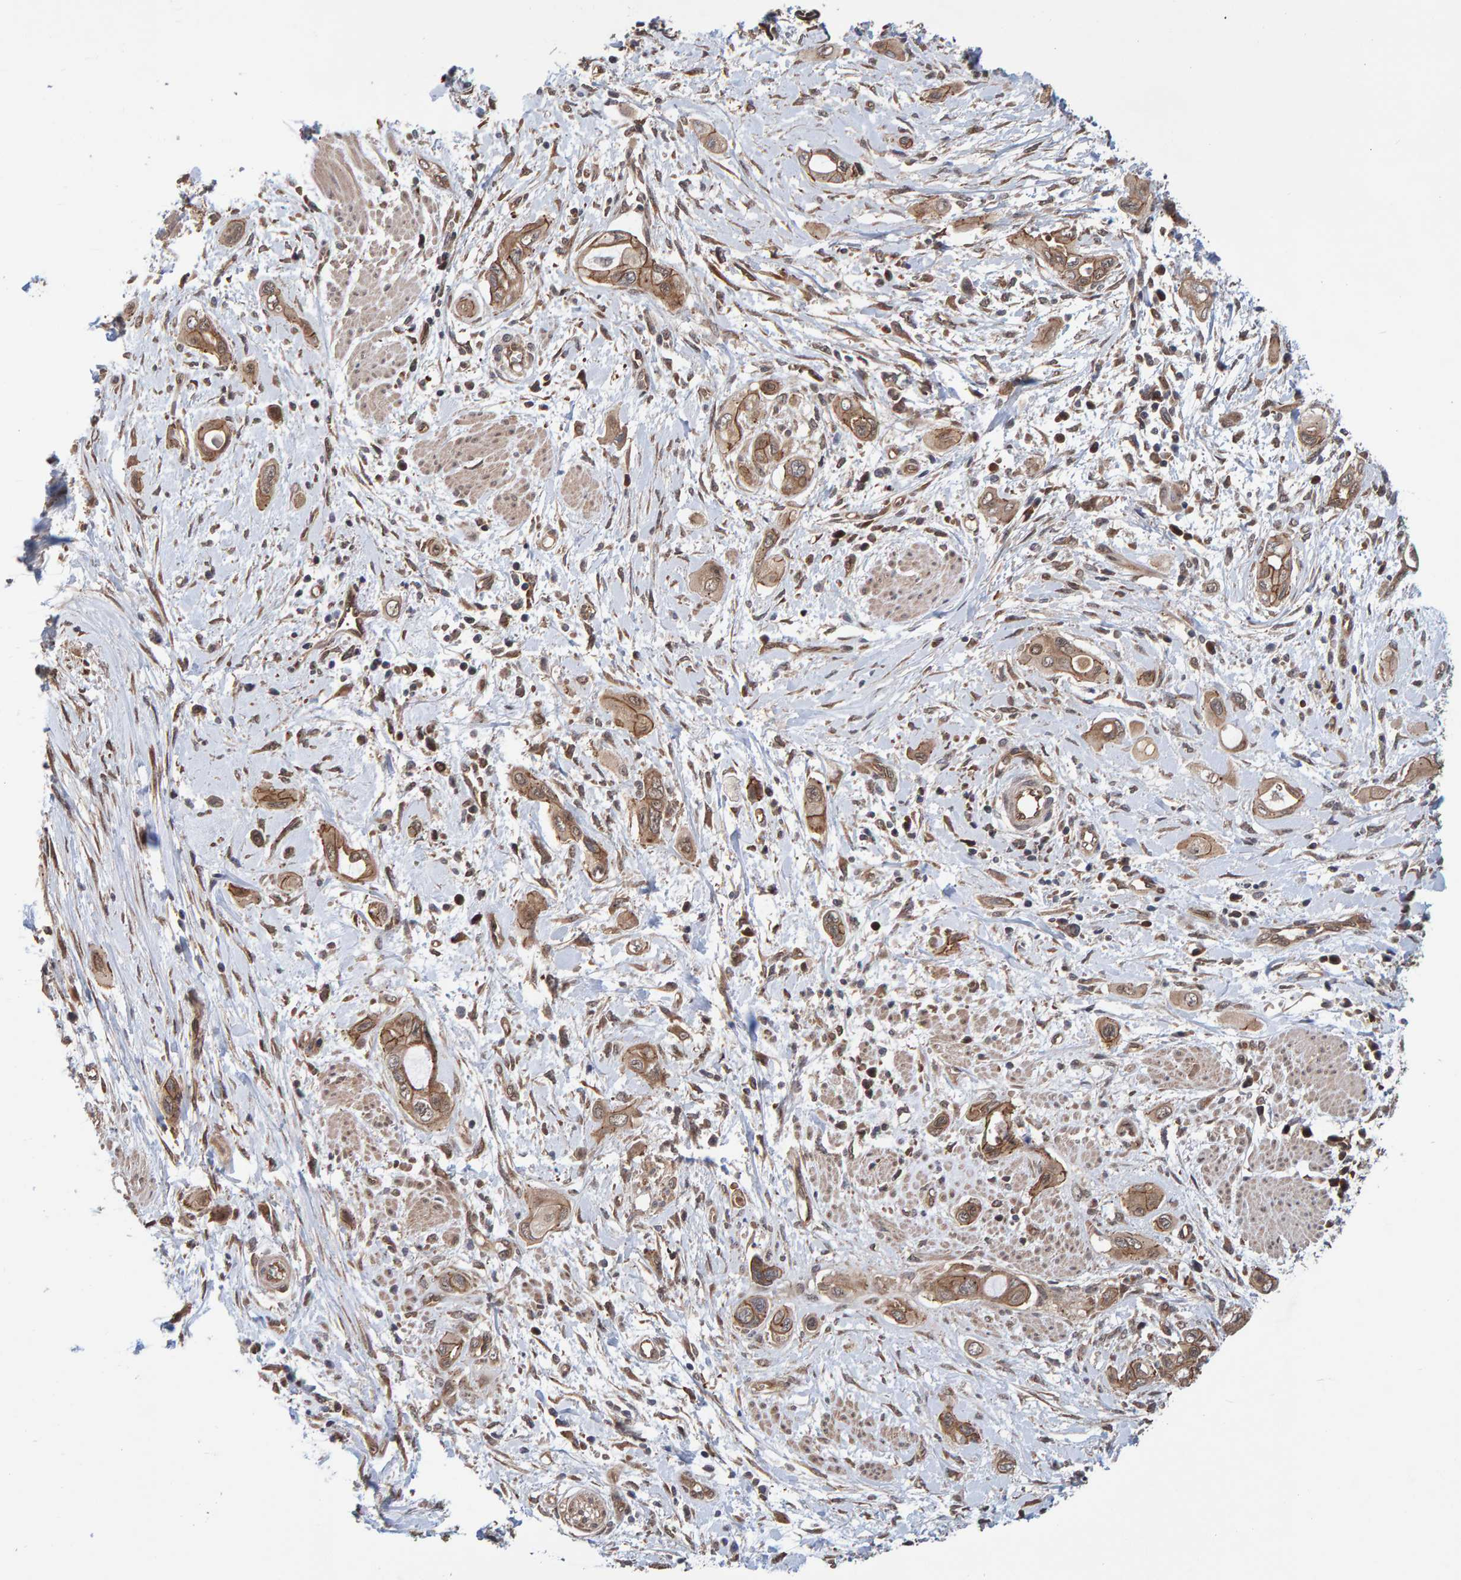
{"staining": {"intensity": "moderate", "quantity": ">75%", "location": "cytoplasmic/membranous"}, "tissue": "pancreatic cancer", "cell_type": "Tumor cells", "image_type": "cancer", "snomed": [{"axis": "morphology", "description": "Adenocarcinoma, NOS"}, {"axis": "topography", "description": "Pancreas"}], "caption": "DAB immunohistochemical staining of pancreatic cancer exhibits moderate cytoplasmic/membranous protein staining in about >75% of tumor cells.", "gene": "SCRN2", "patient": {"sex": "male", "age": 59}}